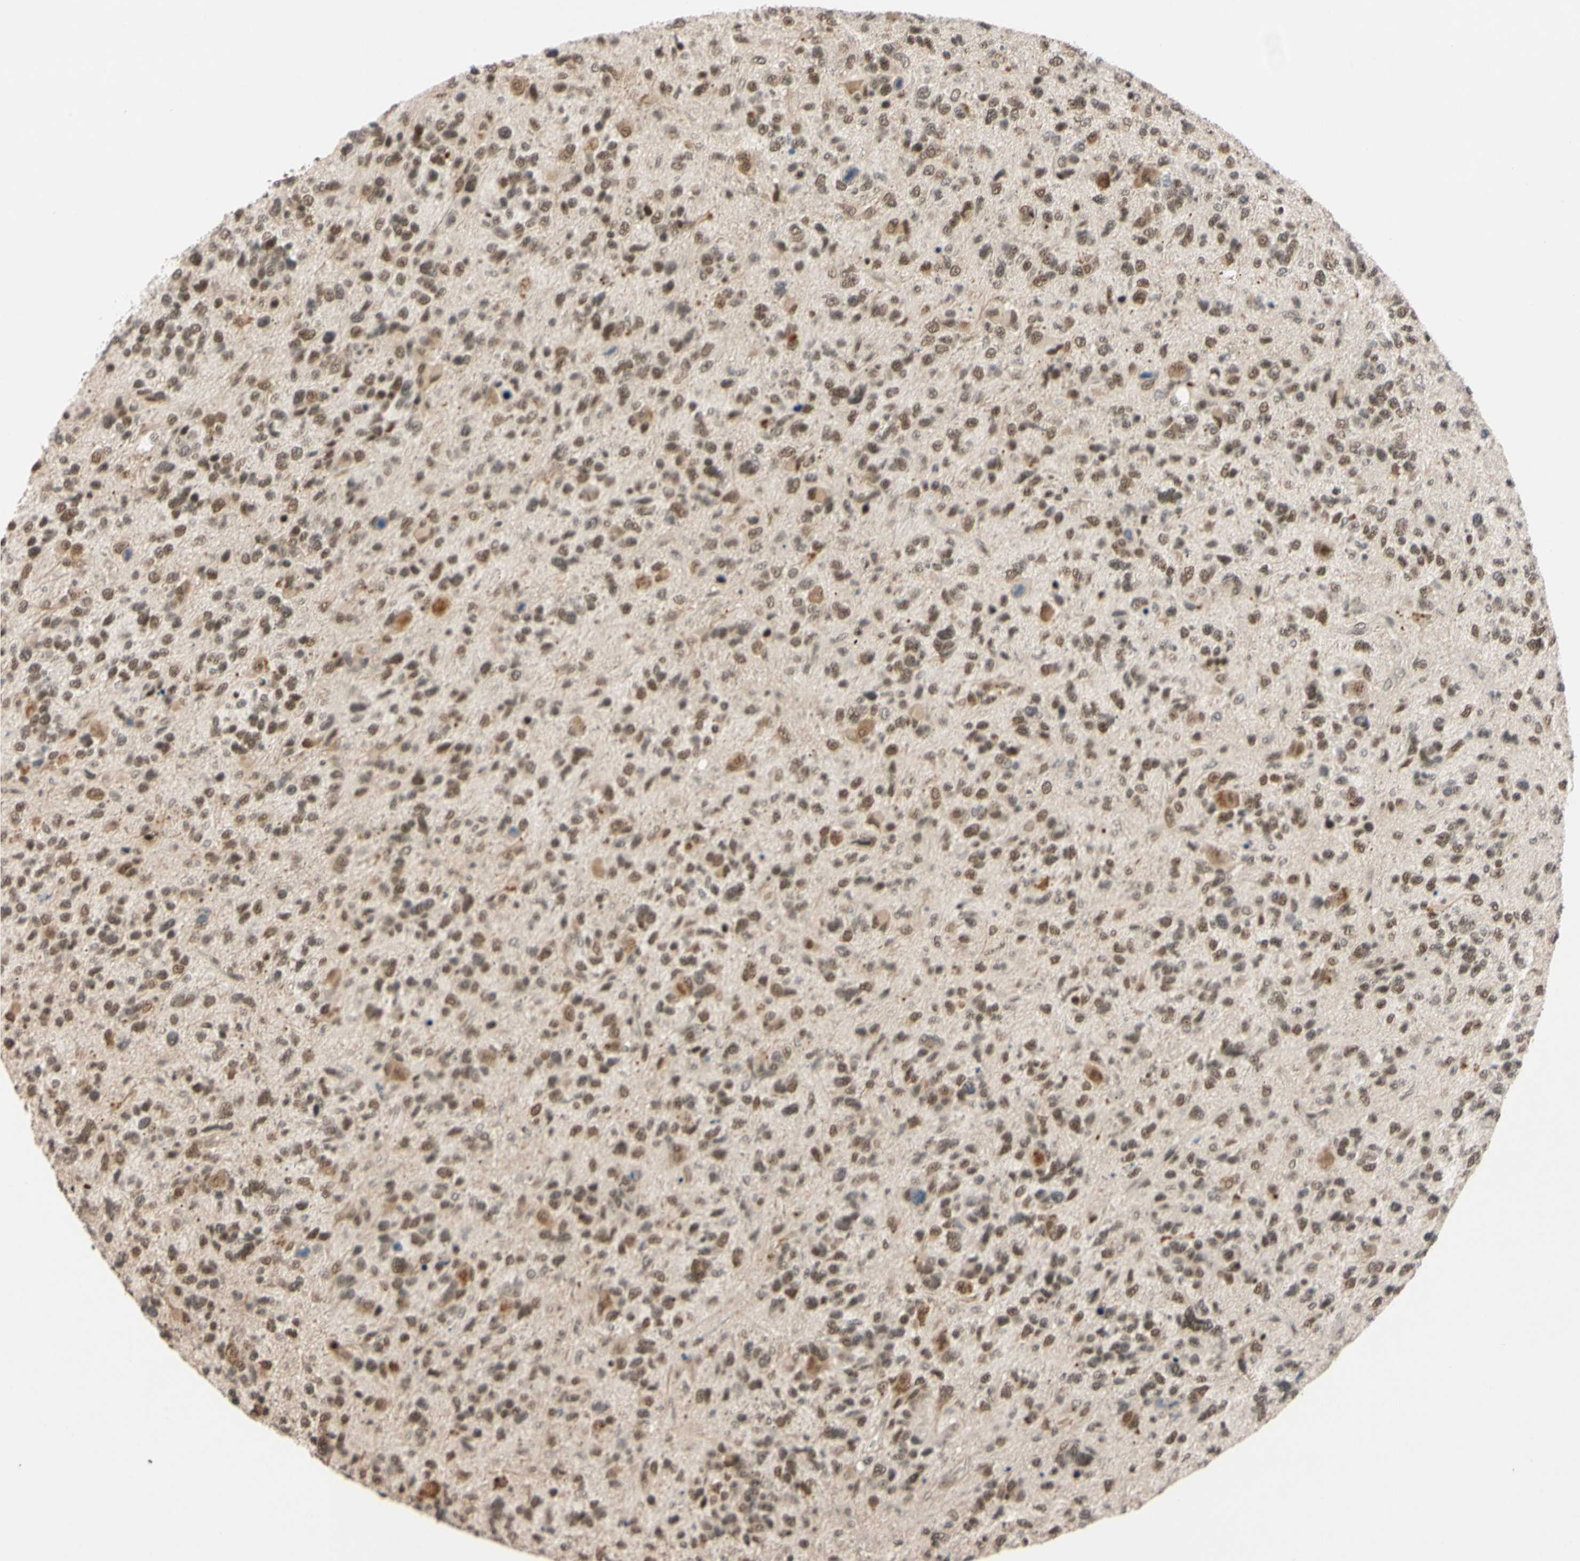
{"staining": {"intensity": "moderate", "quantity": ">75%", "location": "nuclear"}, "tissue": "glioma", "cell_type": "Tumor cells", "image_type": "cancer", "snomed": [{"axis": "morphology", "description": "Glioma, malignant, High grade"}, {"axis": "topography", "description": "Brain"}], "caption": "Moderate nuclear positivity for a protein is identified in approximately >75% of tumor cells of glioma using immunohistochemistry (IHC).", "gene": "TAF4", "patient": {"sex": "female", "age": 58}}